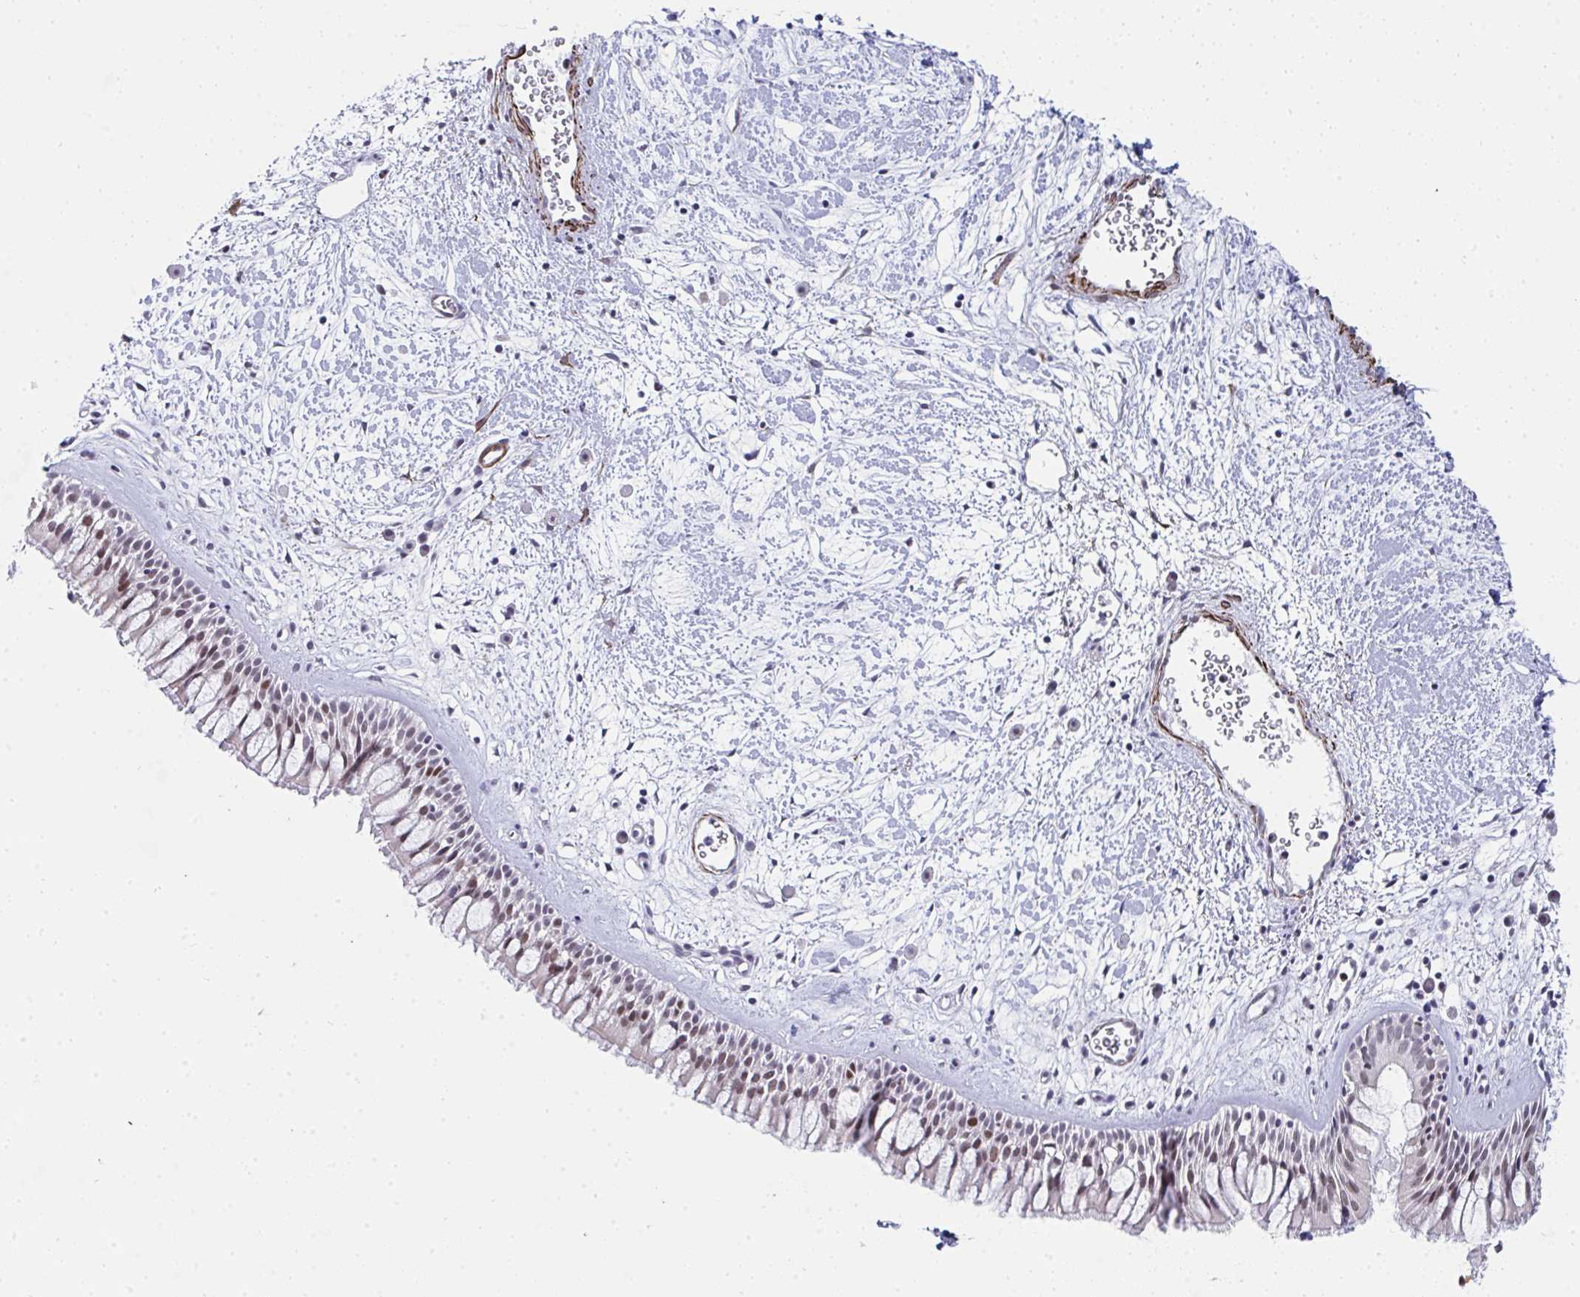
{"staining": {"intensity": "moderate", "quantity": "25%-75%", "location": "nuclear"}, "tissue": "nasopharynx", "cell_type": "Respiratory epithelial cells", "image_type": "normal", "snomed": [{"axis": "morphology", "description": "Normal tissue, NOS"}, {"axis": "topography", "description": "Nasopharynx"}], "caption": "Brown immunohistochemical staining in normal human nasopharynx shows moderate nuclear expression in approximately 25%-75% of respiratory epithelial cells. The staining was performed using DAB (3,3'-diaminobenzidine) to visualize the protein expression in brown, while the nuclei were stained in blue with hematoxylin (Magnification: 20x).", "gene": "GINS2", "patient": {"sex": "male", "age": 65}}